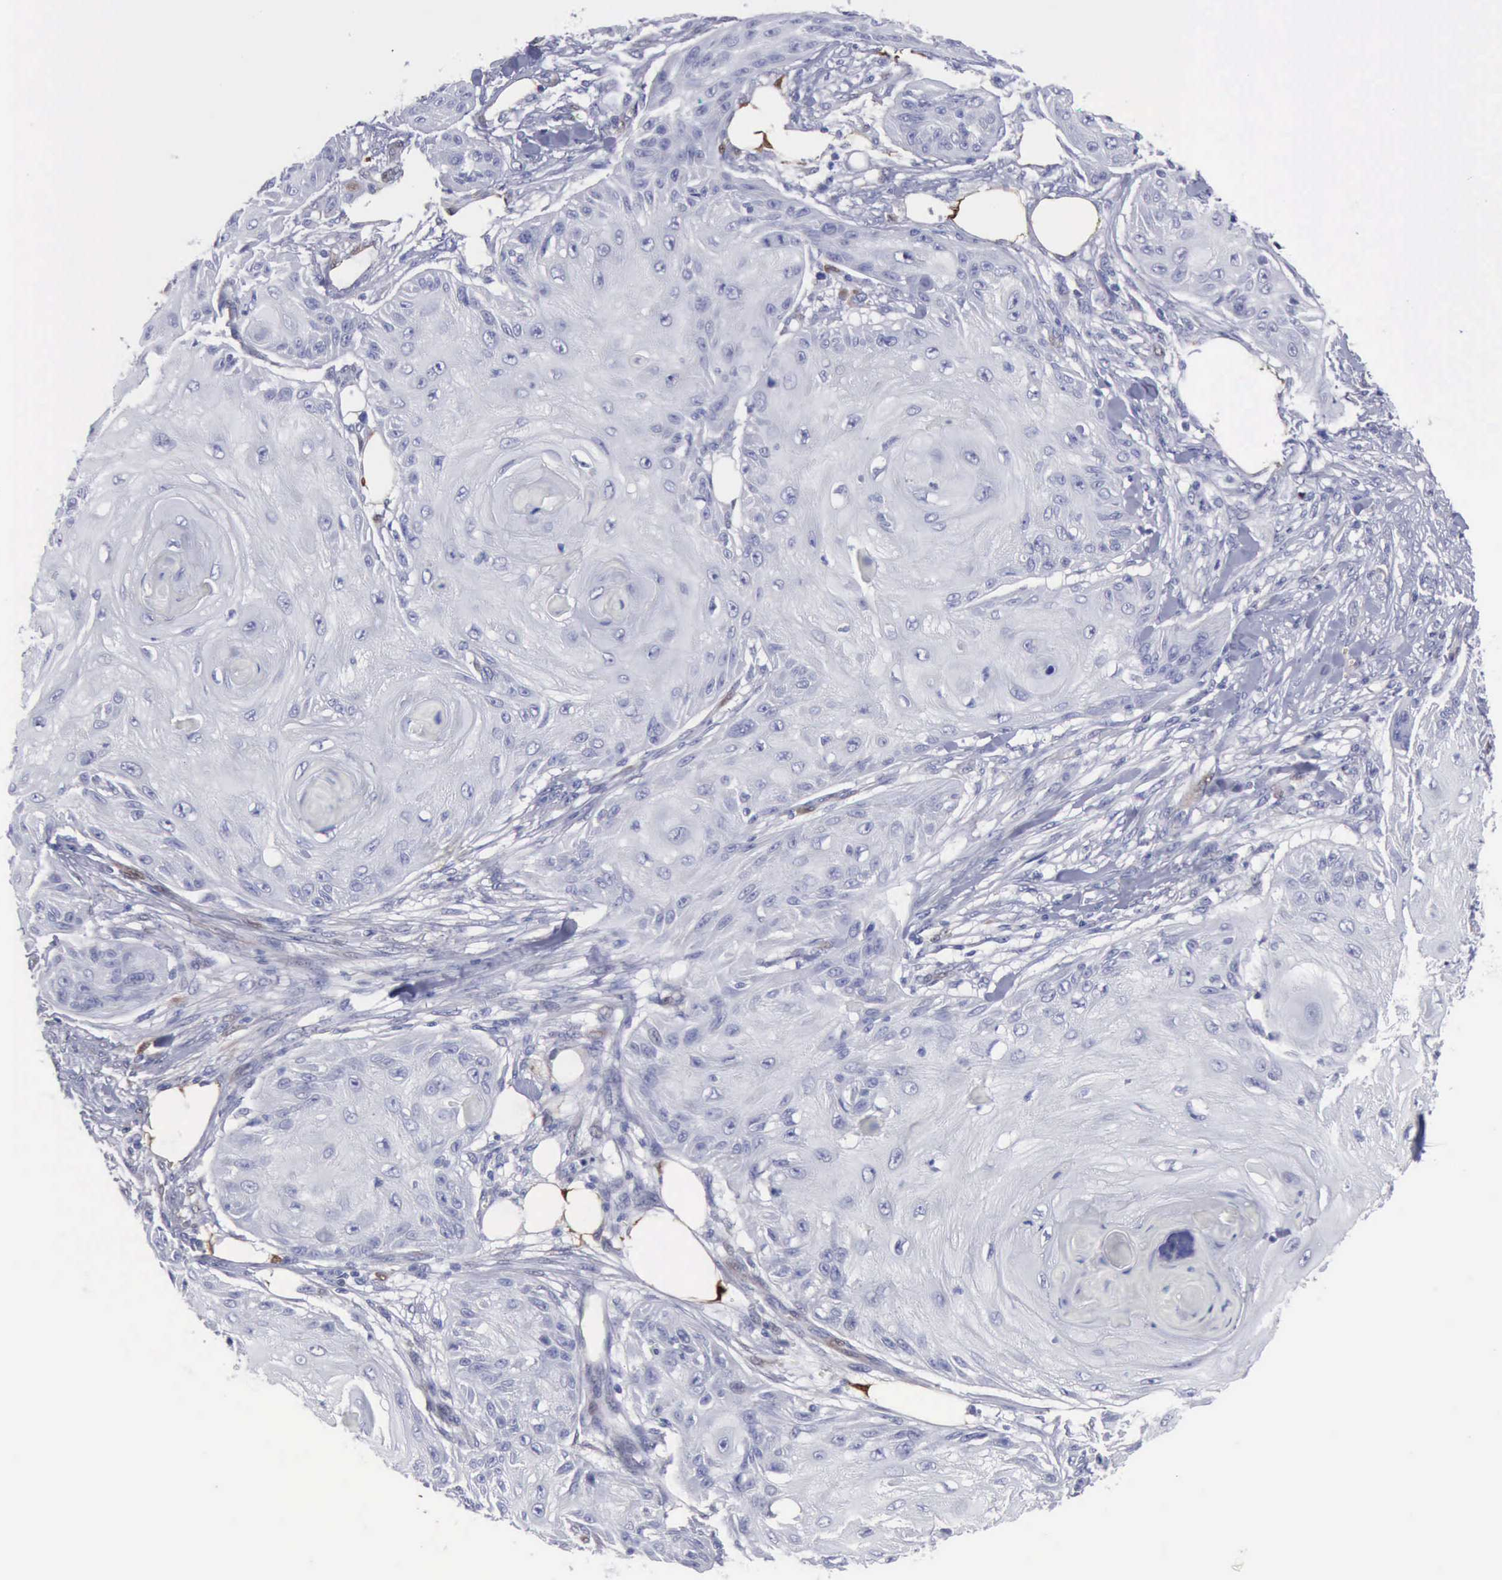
{"staining": {"intensity": "negative", "quantity": "none", "location": "none"}, "tissue": "skin cancer", "cell_type": "Tumor cells", "image_type": "cancer", "snomed": [{"axis": "morphology", "description": "Squamous cell carcinoma, NOS"}, {"axis": "topography", "description": "Skin"}], "caption": "Squamous cell carcinoma (skin) stained for a protein using IHC displays no expression tumor cells.", "gene": "FHL1", "patient": {"sex": "female", "age": 88}}